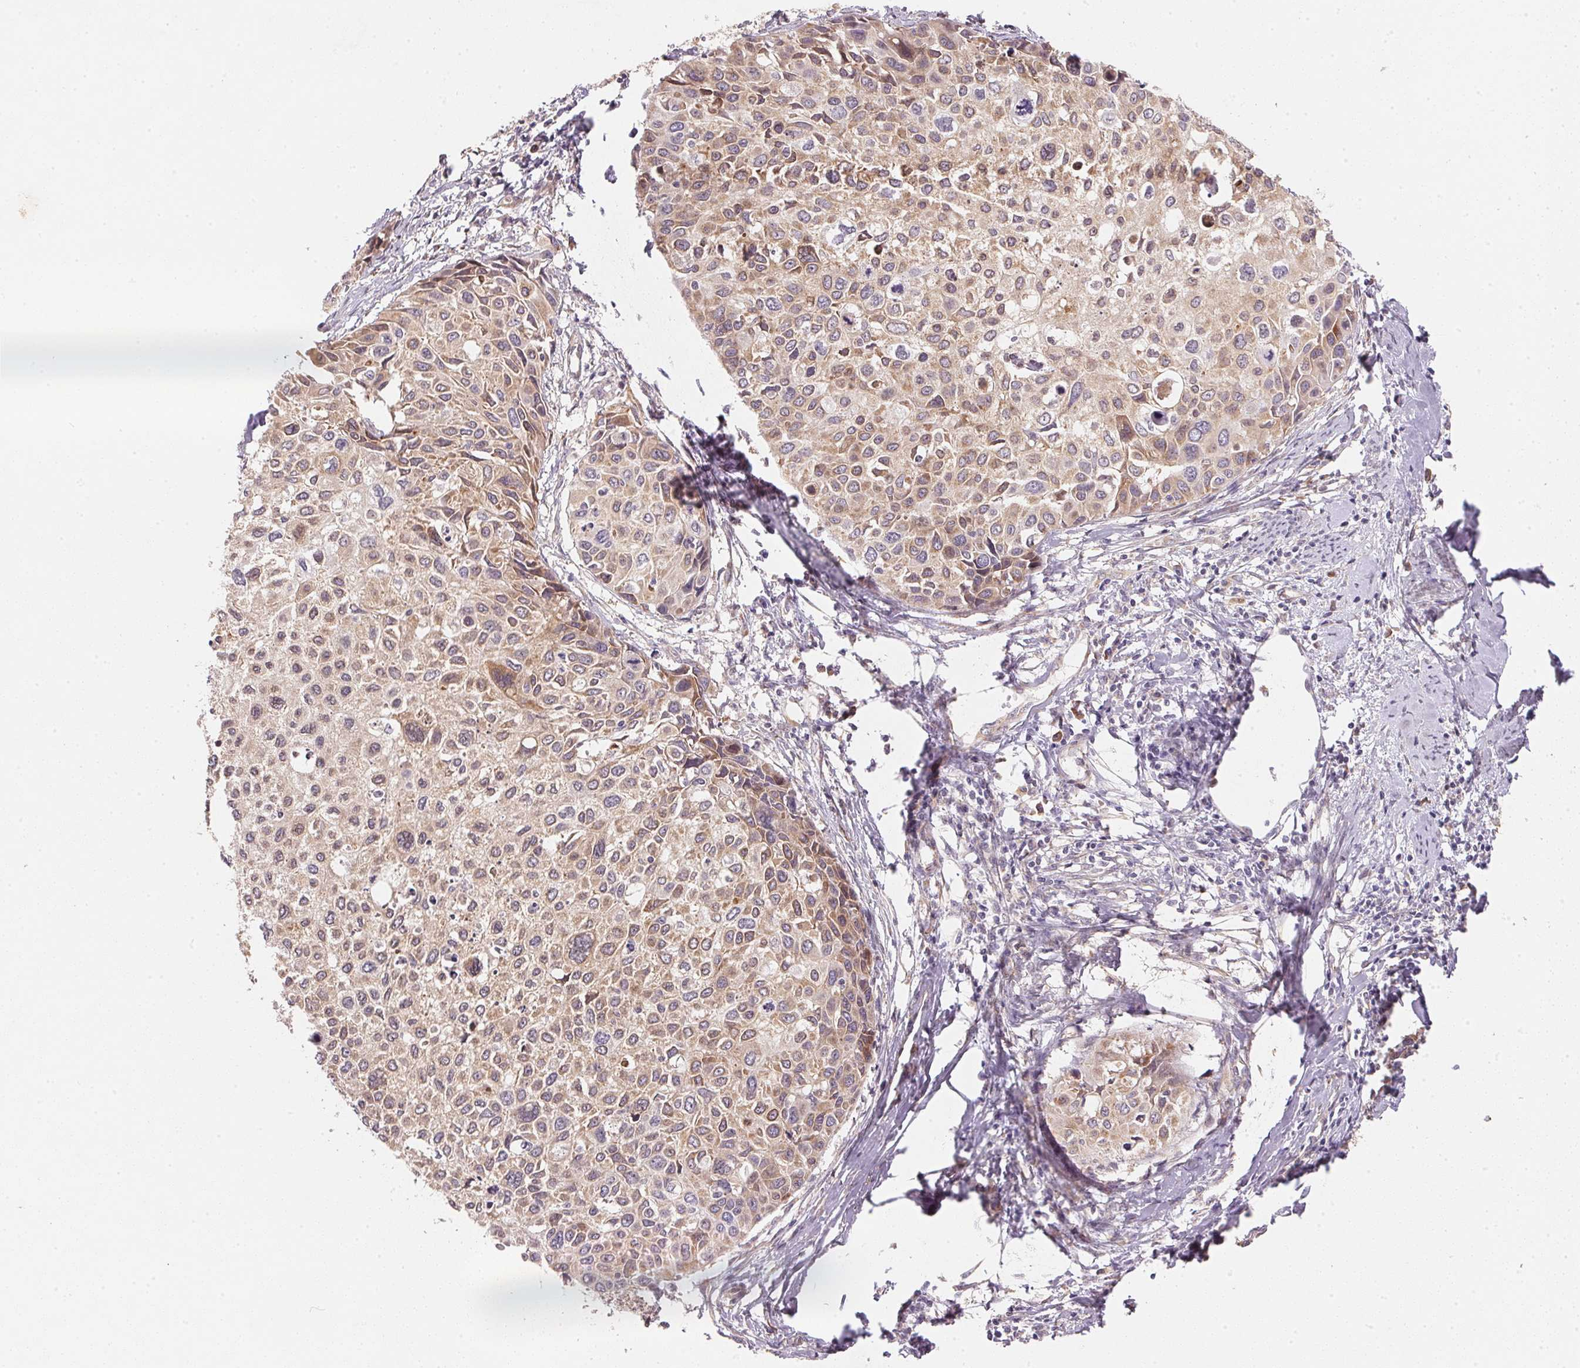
{"staining": {"intensity": "weak", "quantity": "25%-75%", "location": "cytoplasmic/membranous"}, "tissue": "cervical cancer", "cell_type": "Tumor cells", "image_type": "cancer", "snomed": [{"axis": "morphology", "description": "Squamous cell carcinoma, NOS"}, {"axis": "topography", "description": "Cervix"}], "caption": "Cervical cancer (squamous cell carcinoma) stained with immunohistochemistry shows weak cytoplasmic/membranous positivity in approximately 25%-75% of tumor cells.", "gene": "EI24", "patient": {"sex": "female", "age": 50}}